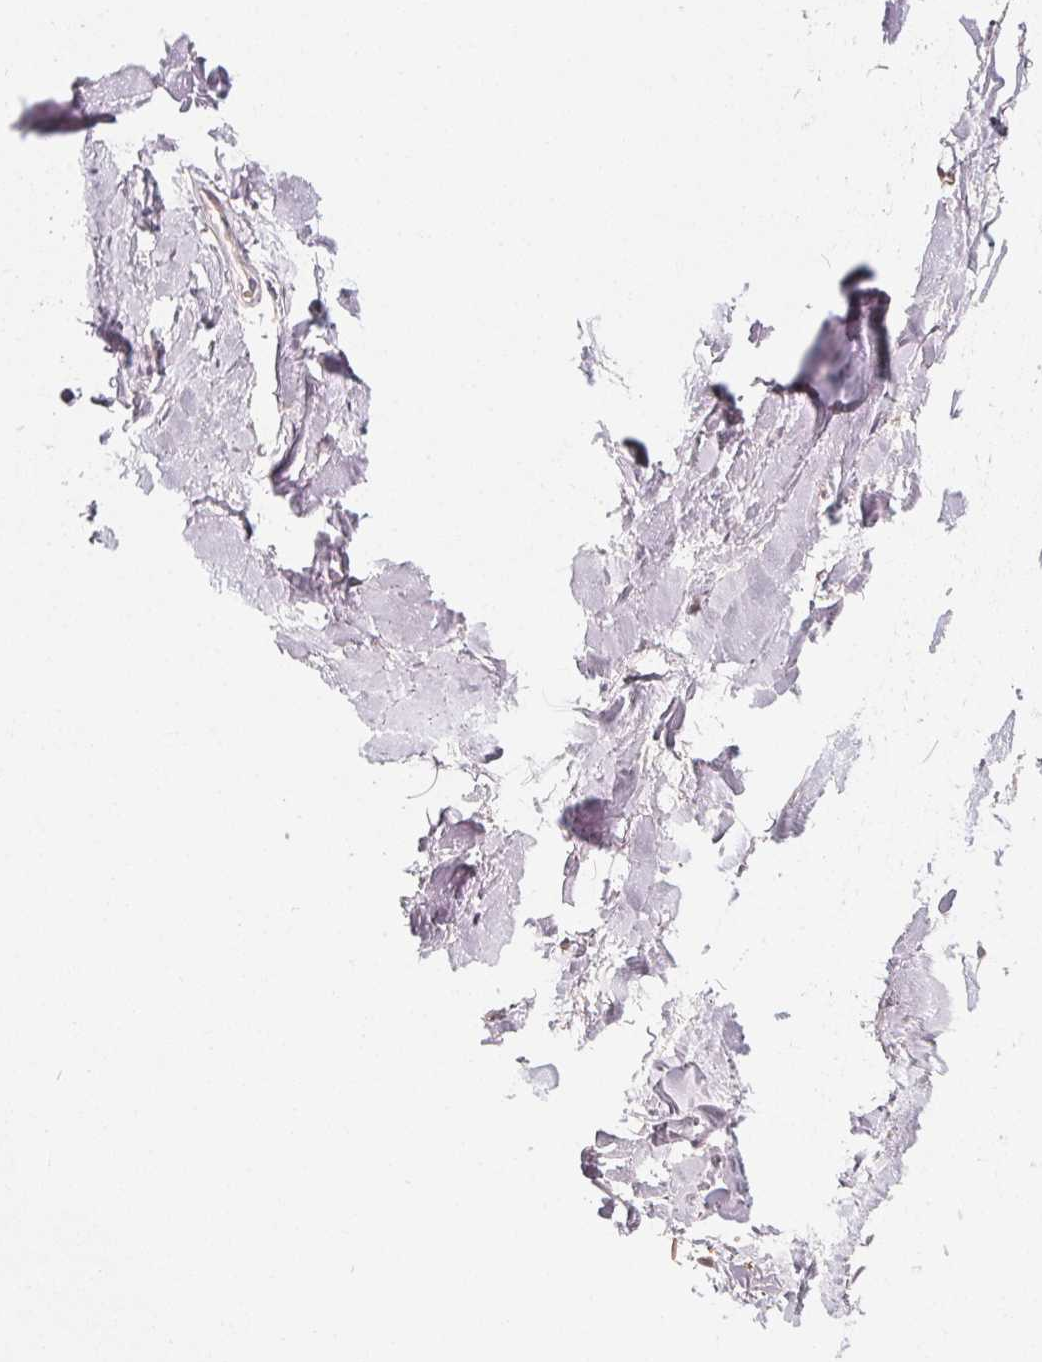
{"staining": {"intensity": "weak", "quantity": "<25%", "location": "cytoplasmic/membranous"}, "tissue": "adipose tissue", "cell_type": "Adipocytes", "image_type": "normal", "snomed": [{"axis": "morphology", "description": "Normal tissue, NOS"}, {"axis": "topography", "description": "Cartilage tissue"}, {"axis": "topography", "description": "Bronchus"}], "caption": "An immunohistochemistry image of benign adipose tissue is shown. There is no staining in adipocytes of adipose tissue.", "gene": "CCDC96", "patient": {"sex": "female", "age": 79}}